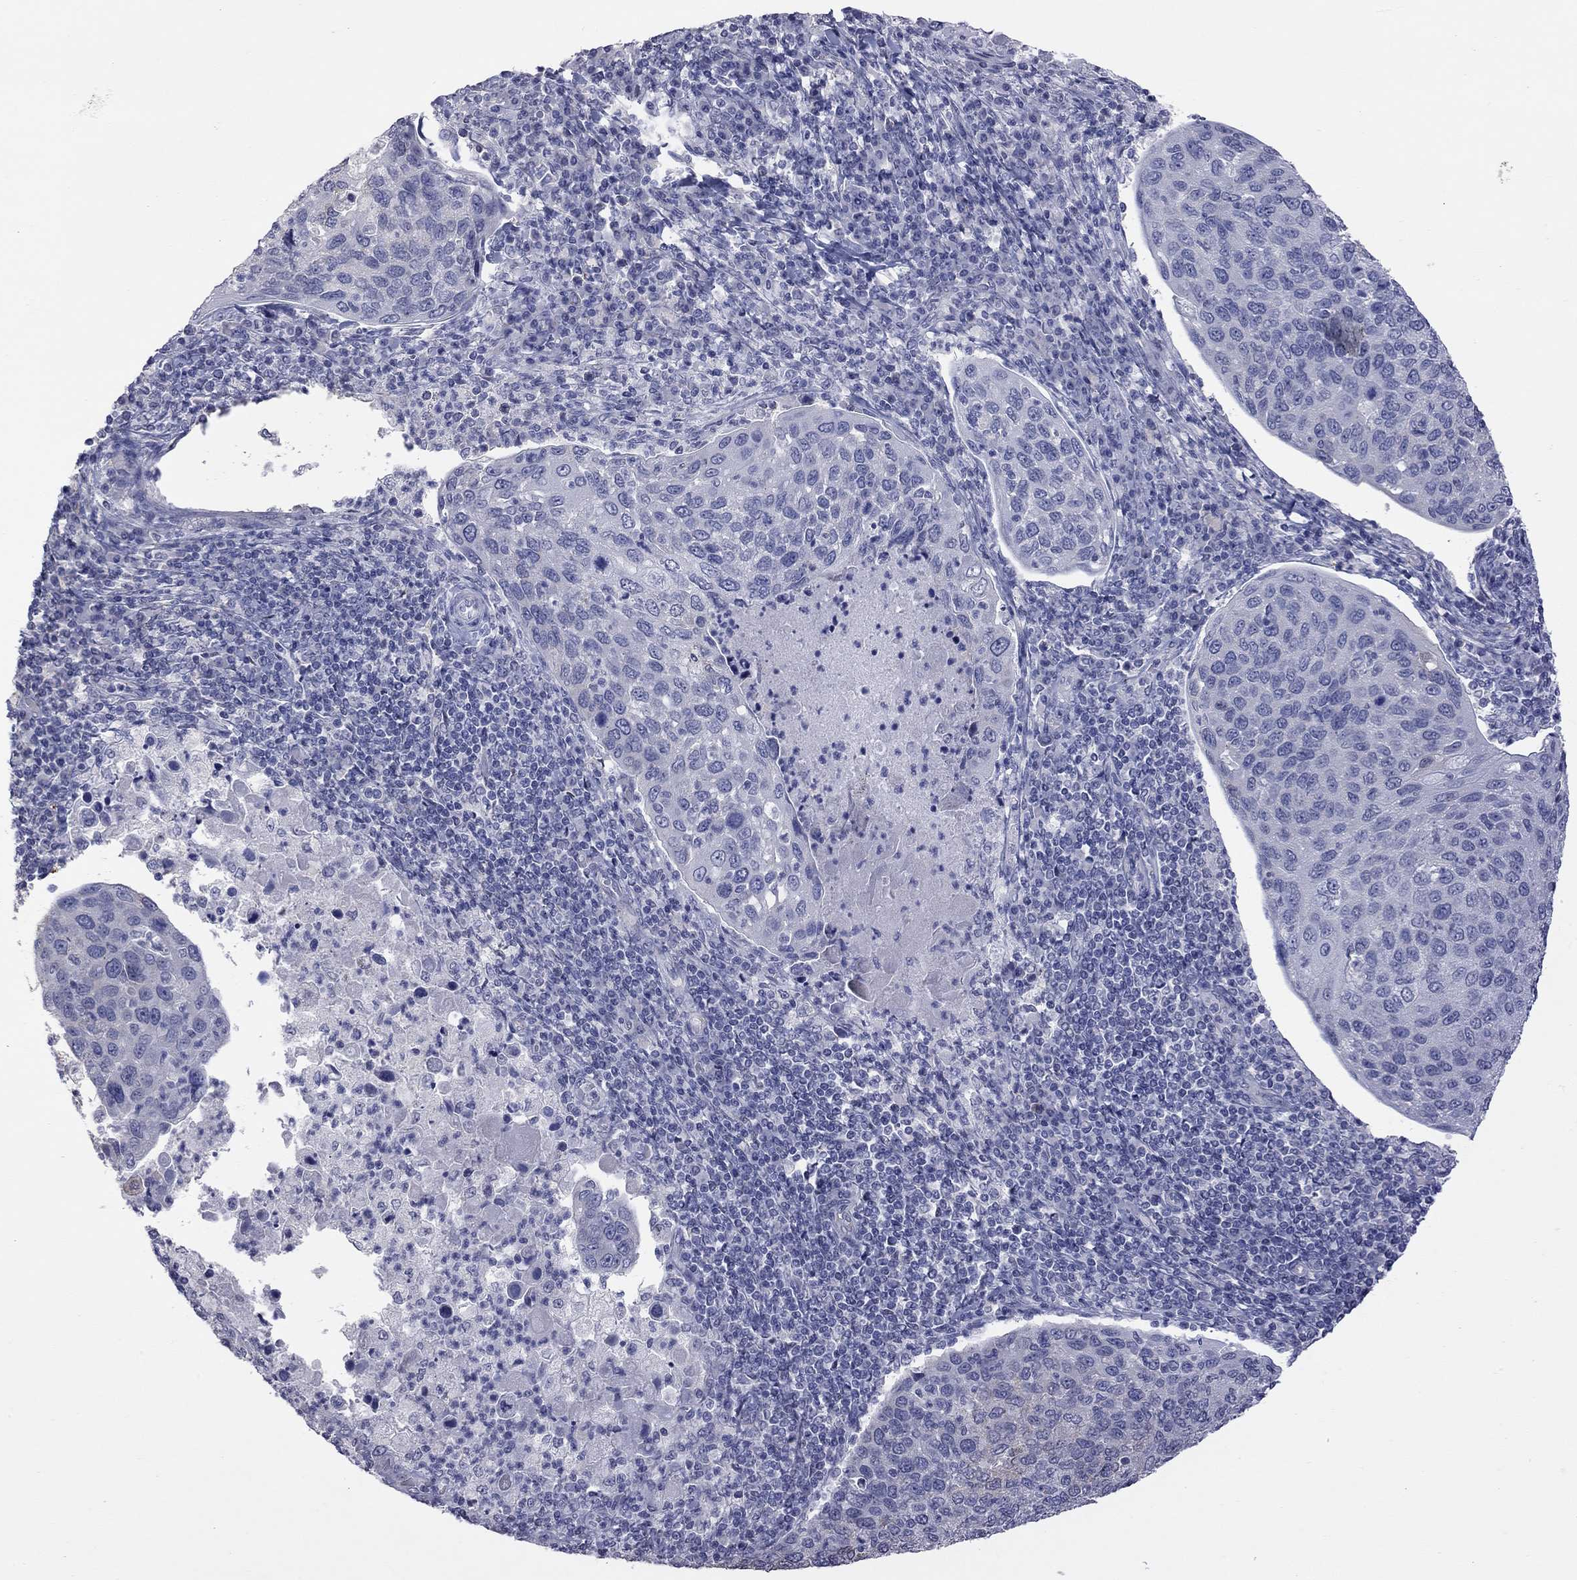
{"staining": {"intensity": "negative", "quantity": "none", "location": "none"}, "tissue": "cervical cancer", "cell_type": "Tumor cells", "image_type": "cancer", "snomed": [{"axis": "morphology", "description": "Squamous cell carcinoma, NOS"}, {"axis": "topography", "description": "Cervix"}], "caption": "Immunohistochemistry micrograph of neoplastic tissue: human cervical cancer (squamous cell carcinoma) stained with DAB demonstrates no significant protein expression in tumor cells. The staining is performed using DAB (3,3'-diaminobenzidine) brown chromogen with nuclei counter-stained in using hematoxylin.", "gene": "HYLS1", "patient": {"sex": "female", "age": 54}}